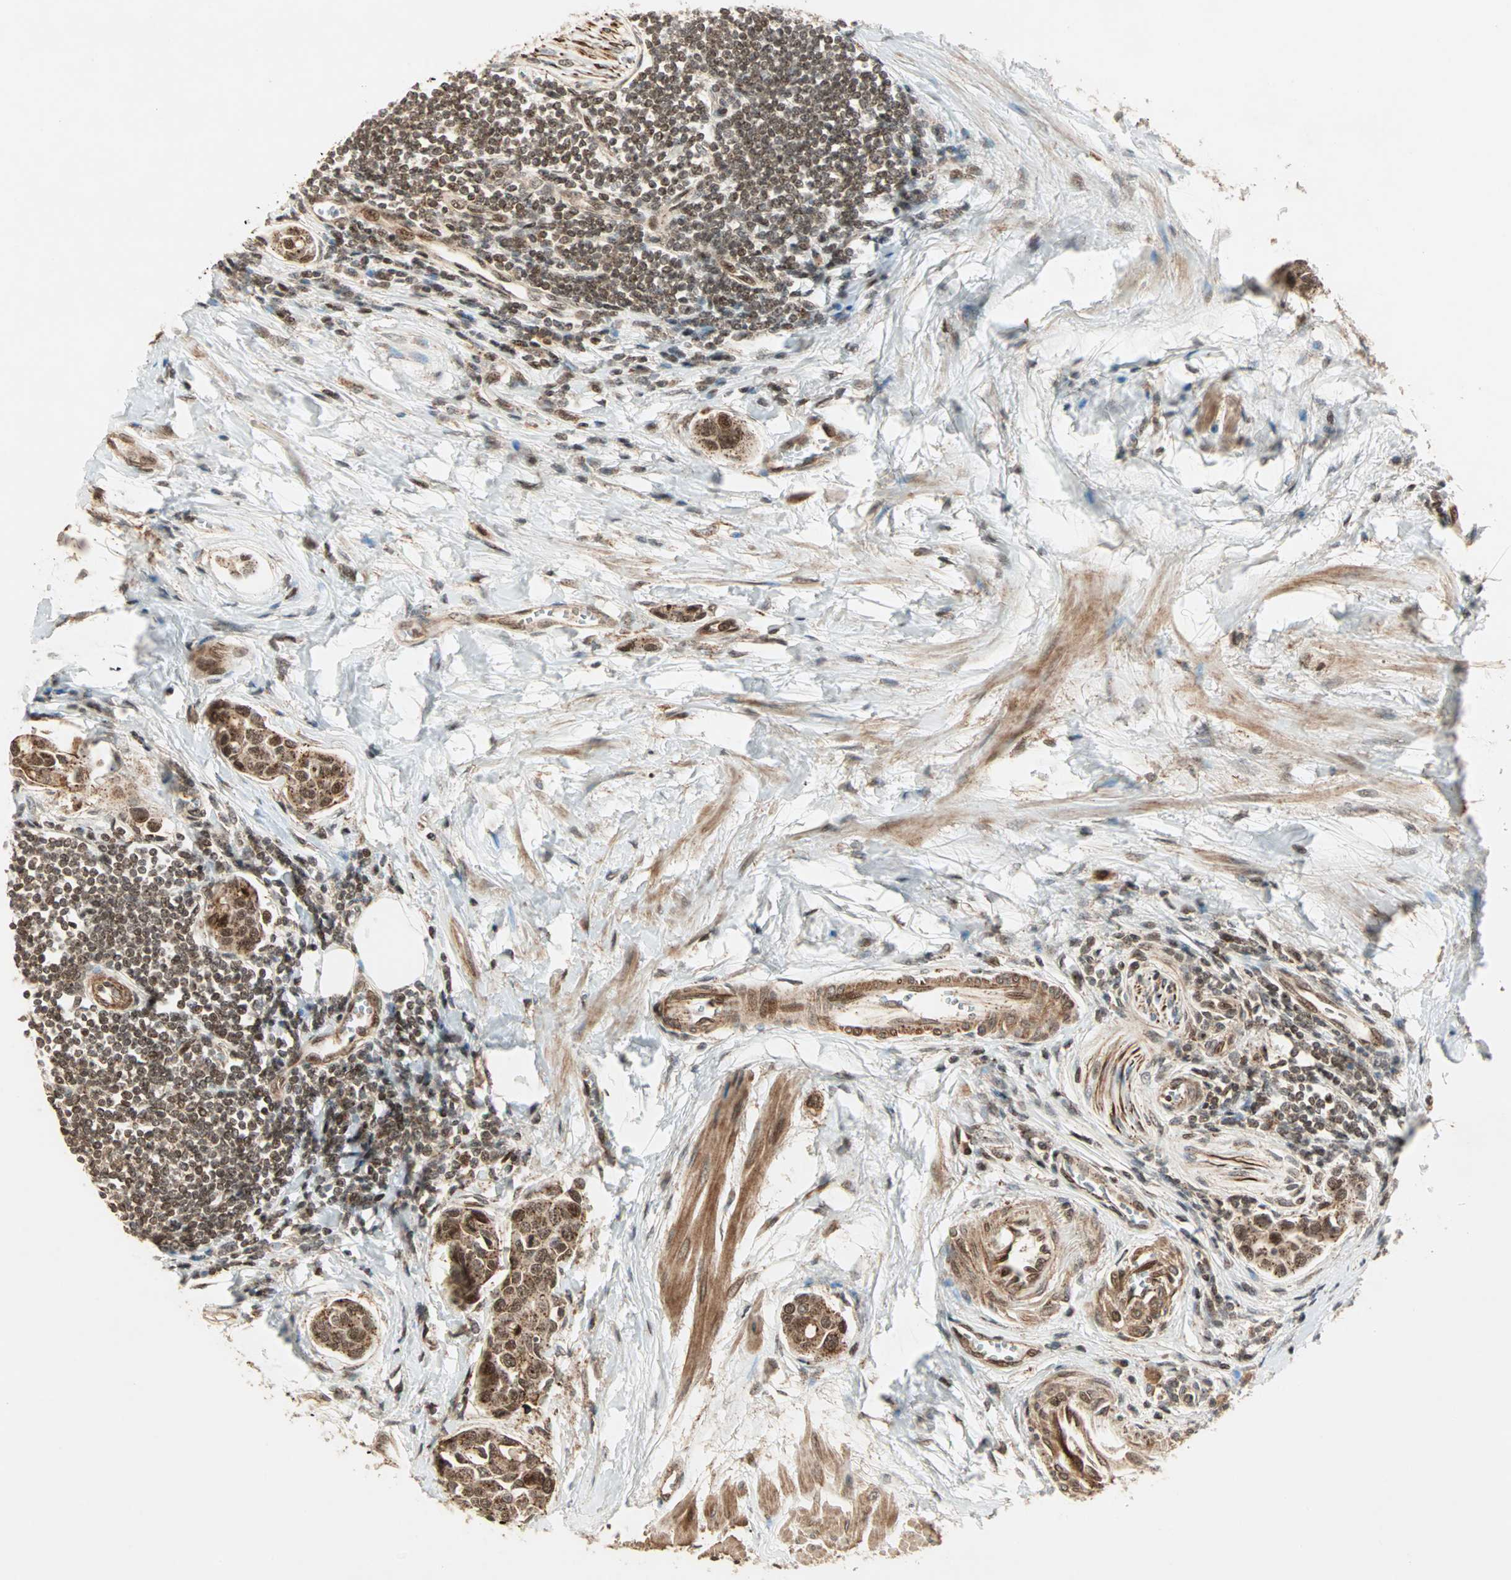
{"staining": {"intensity": "strong", "quantity": ">75%", "location": "cytoplasmic/membranous,nuclear"}, "tissue": "urothelial cancer", "cell_type": "Tumor cells", "image_type": "cancer", "snomed": [{"axis": "morphology", "description": "Urothelial carcinoma, High grade"}, {"axis": "topography", "description": "Urinary bladder"}], "caption": "Tumor cells exhibit high levels of strong cytoplasmic/membranous and nuclear staining in approximately >75% of cells in human urothelial cancer.", "gene": "ZBED9", "patient": {"sex": "male", "age": 78}}